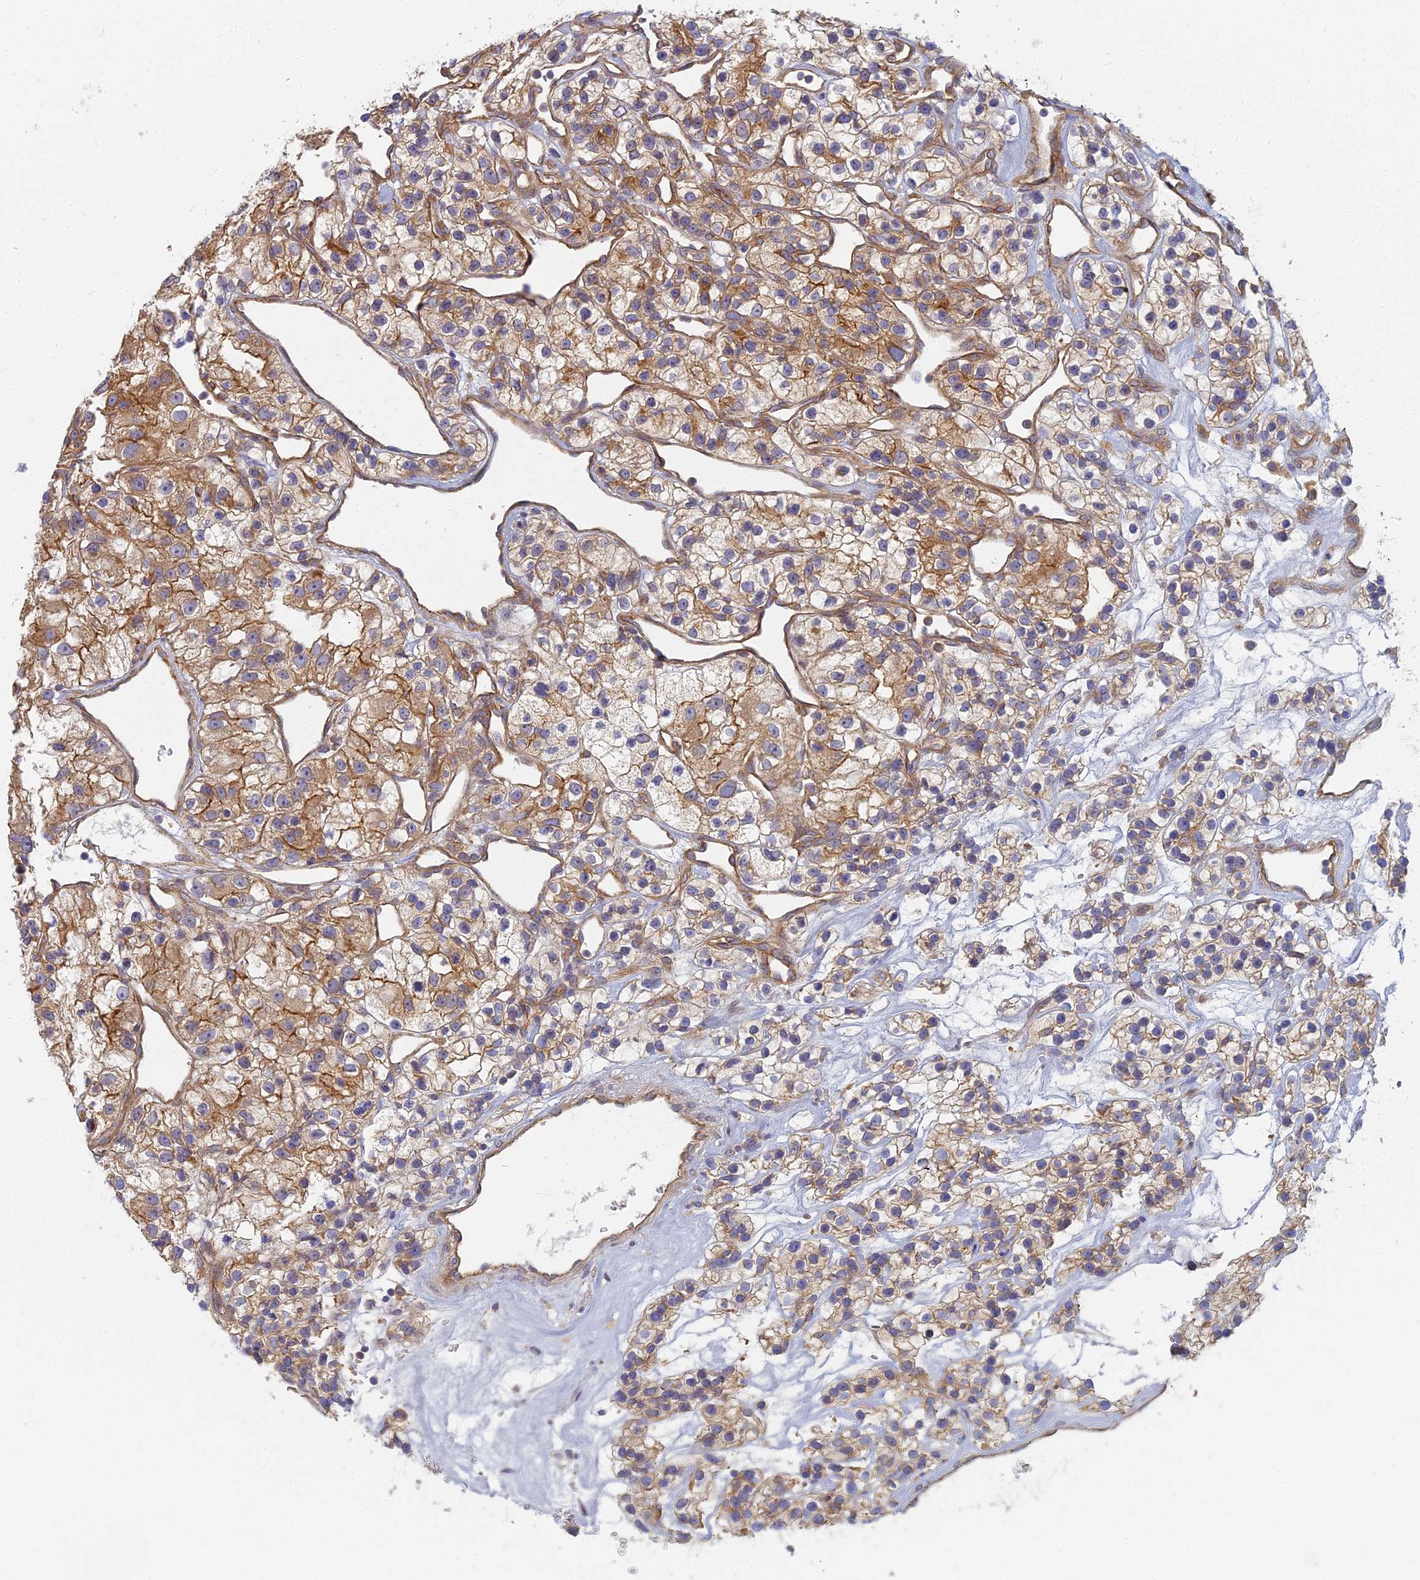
{"staining": {"intensity": "moderate", "quantity": ">75%", "location": "cytoplasmic/membranous"}, "tissue": "renal cancer", "cell_type": "Tumor cells", "image_type": "cancer", "snomed": [{"axis": "morphology", "description": "Adenocarcinoma, NOS"}, {"axis": "topography", "description": "Kidney"}], "caption": "Immunohistochemistry (DAB) staining of adenocarcinoma (renal) reveals moderate cytoplasmic/membranous protein positivity in about >75% of tumor cells.", "gene": "RBSN", "patient": {"sex": "female", "age": 57}}